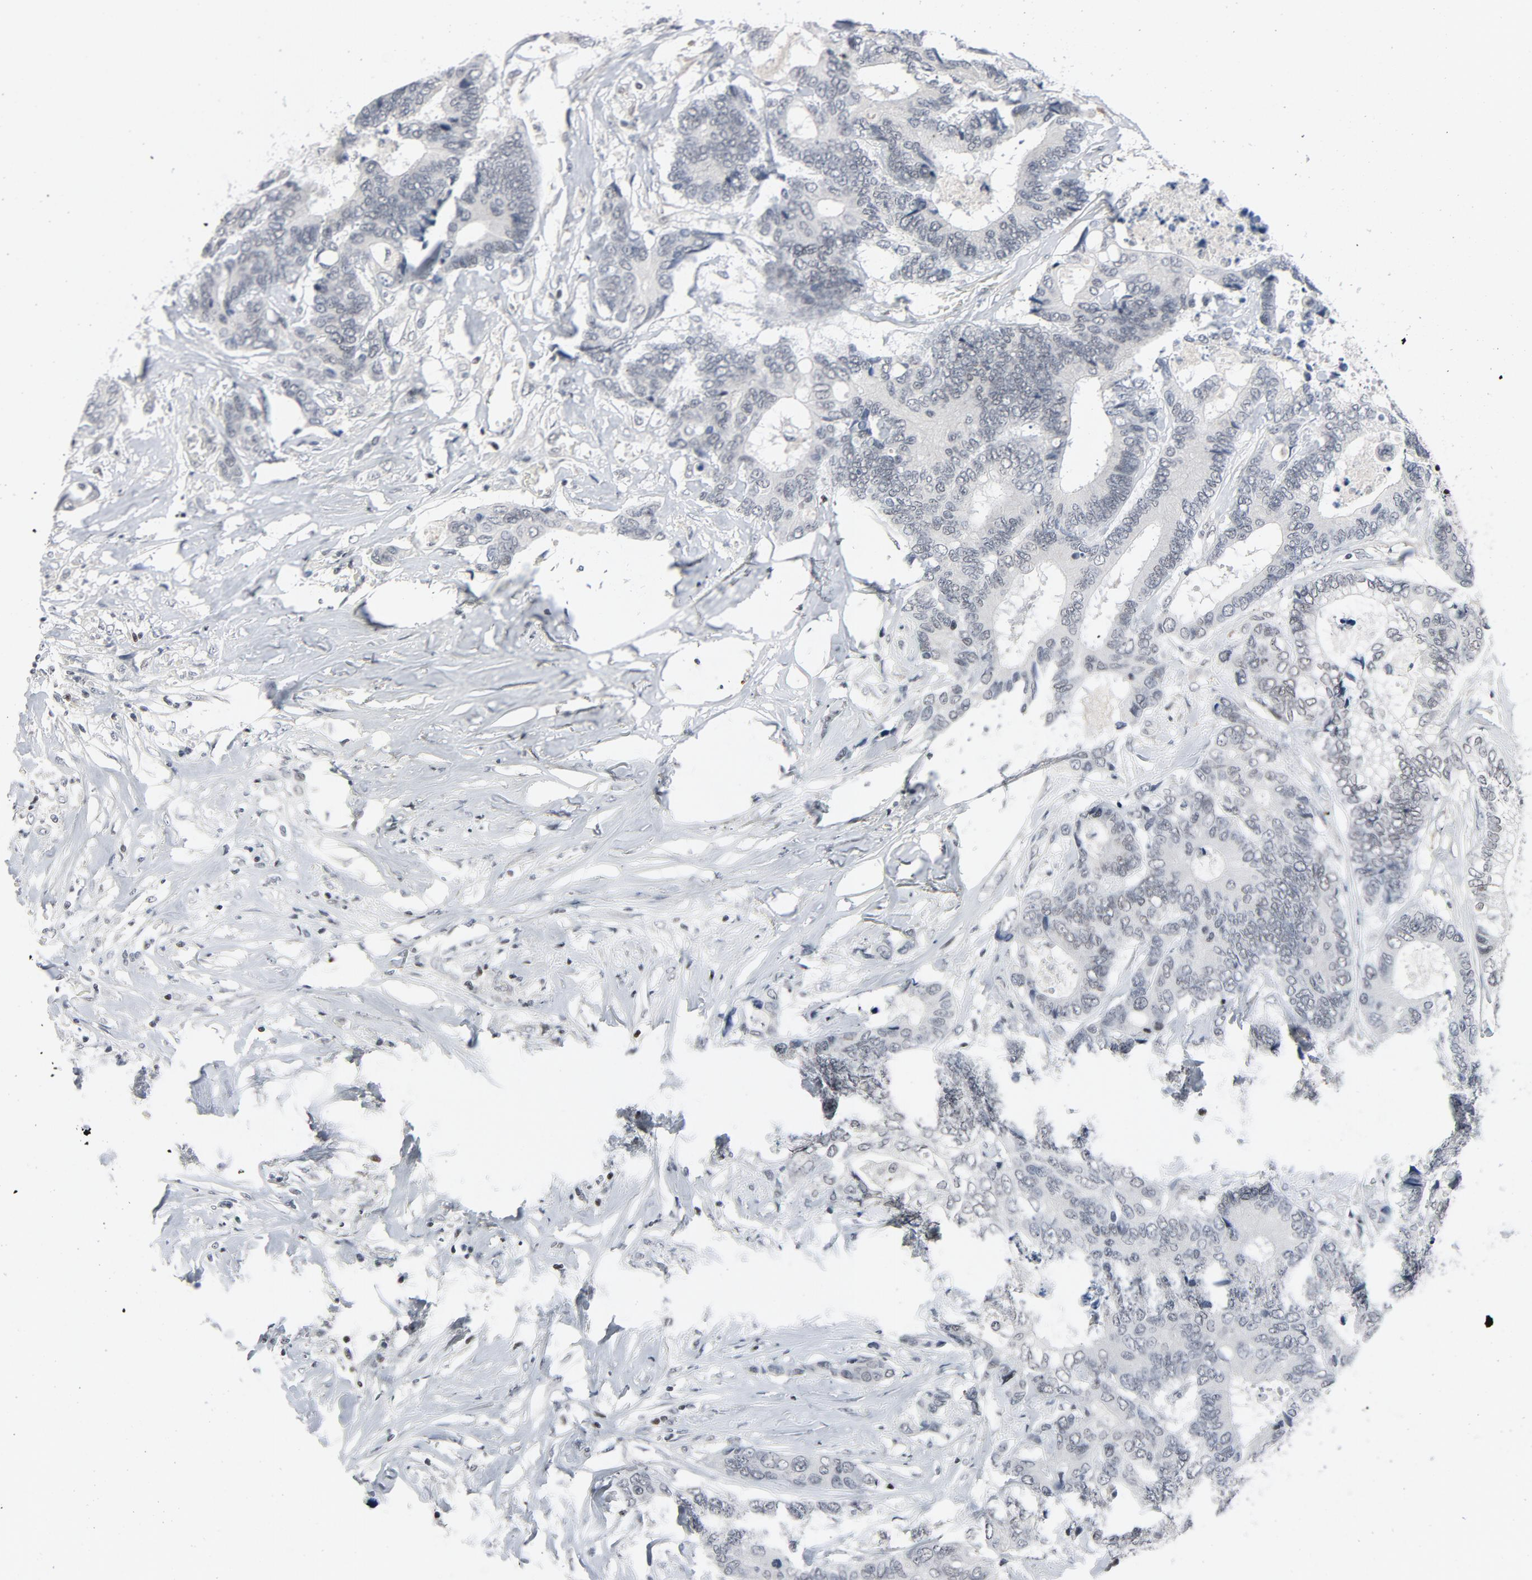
{"staining": {"intensity": "negative", "quantity": "none", "location": "none"}, "tissue": "colorectal cancer", "cell_type": "Tumor cells", "image_type": "cancer", "snomed": [{"axis": "morphology", "description": "Adenocarcinoma, NOS"}, {"axis": "topography", "description": "Rectum"}], "caption": "The photomicrograph shows no staining of tumor cells in adenocarcinoma (colorectal).", "gene": "GABPA", "patient": {"sex": "male", "age": 53}}